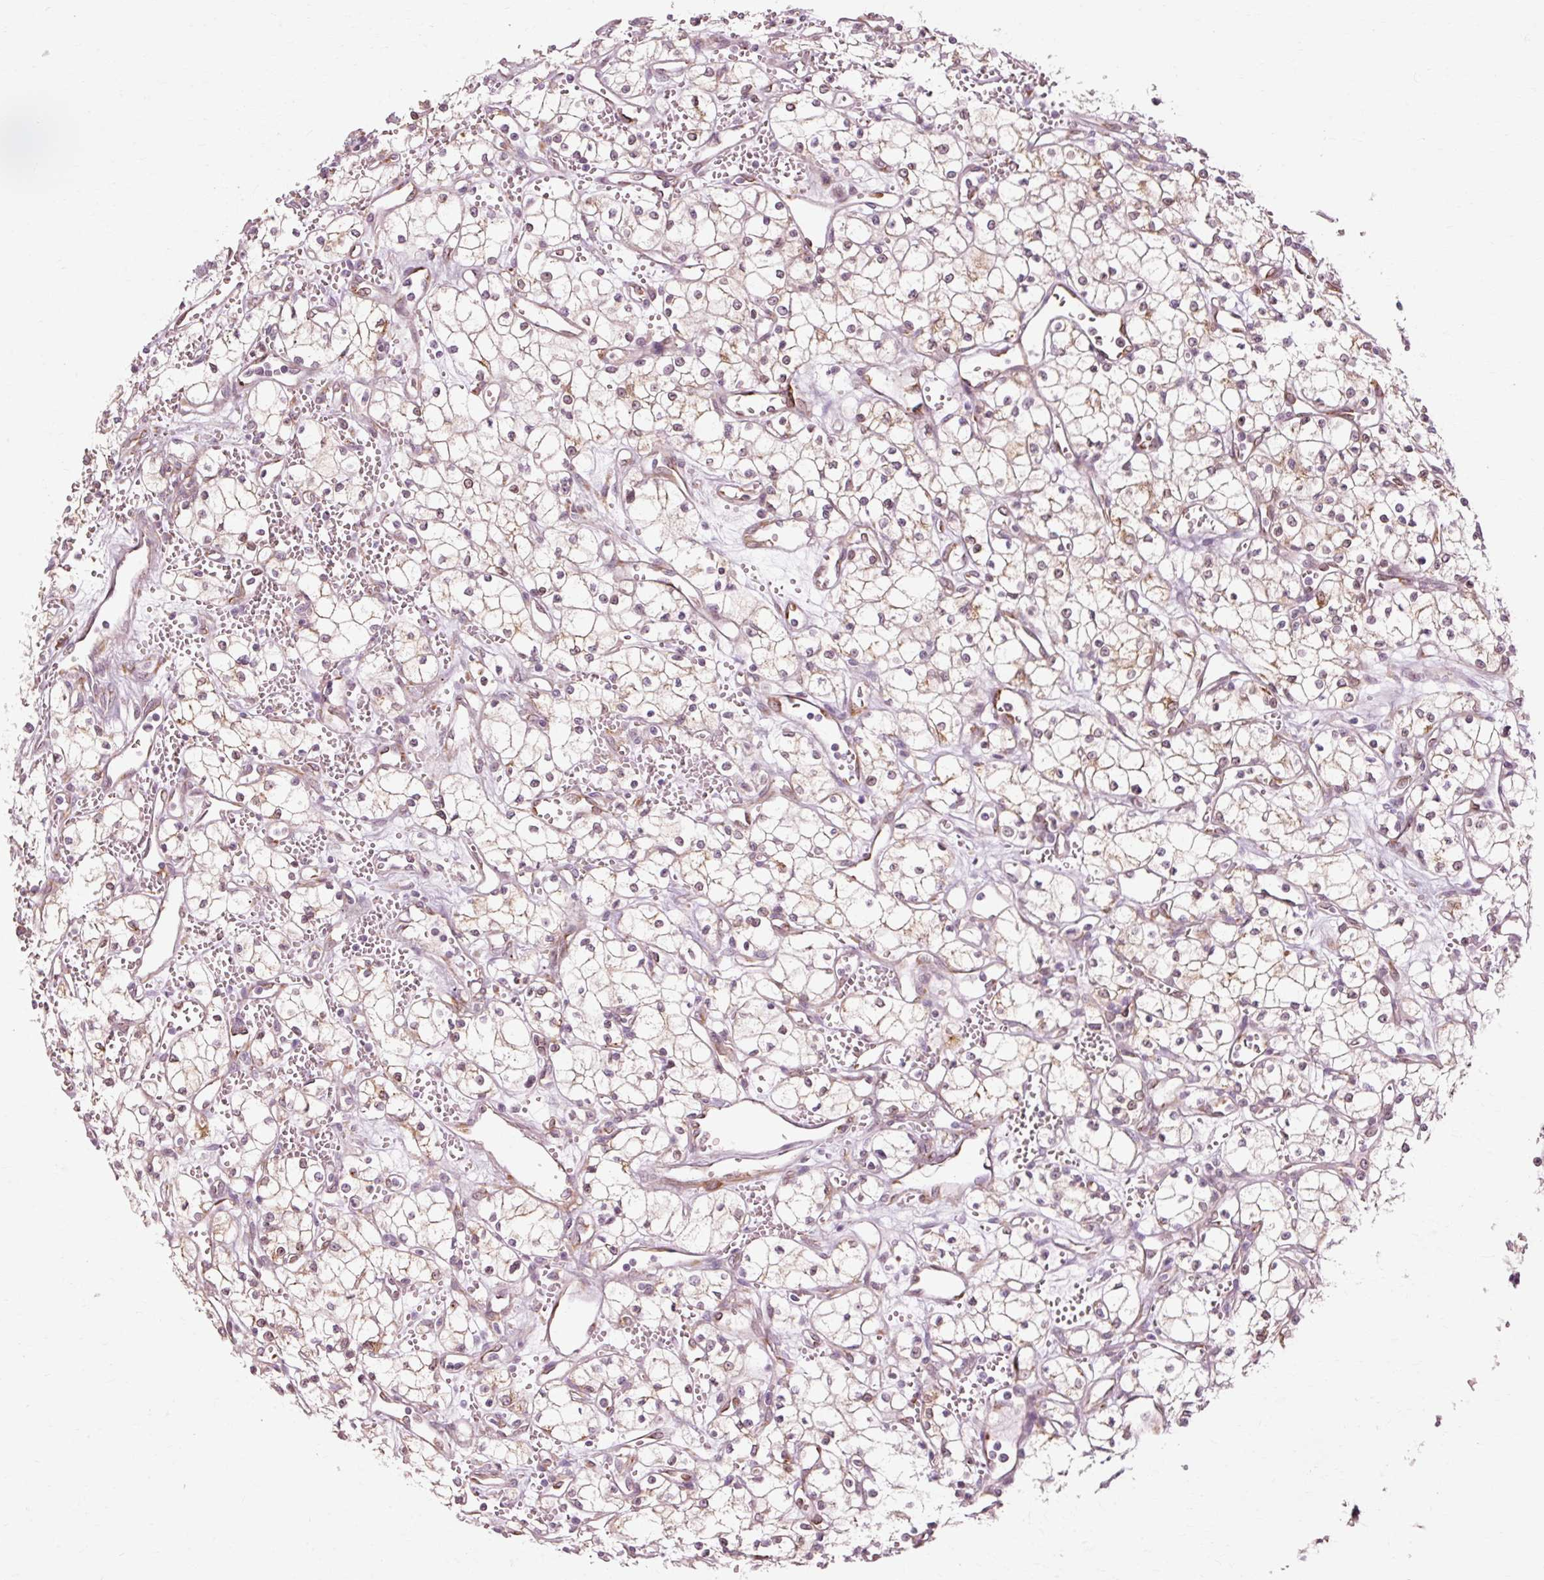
{"staining": {"intensity": "moderate", "quantity": "<25%", "location": "nuclear"}, "tissue": "renal cancer", "cell_type": "Tumor cells", "image_type": "cancer", "snomed": [{"axis": "morphology", "description": "Adenocarcinoma, NOS"}, {"axis": "topography", "description": "Kidney"}], "caption": "Renal adenocarcinoma stained with a brown dye demonstrates moderate nuclear positive positivity in about <25% of tumor cells.", "gene": "RGPD5", "patient": {"sex": "male", "age": 59}}